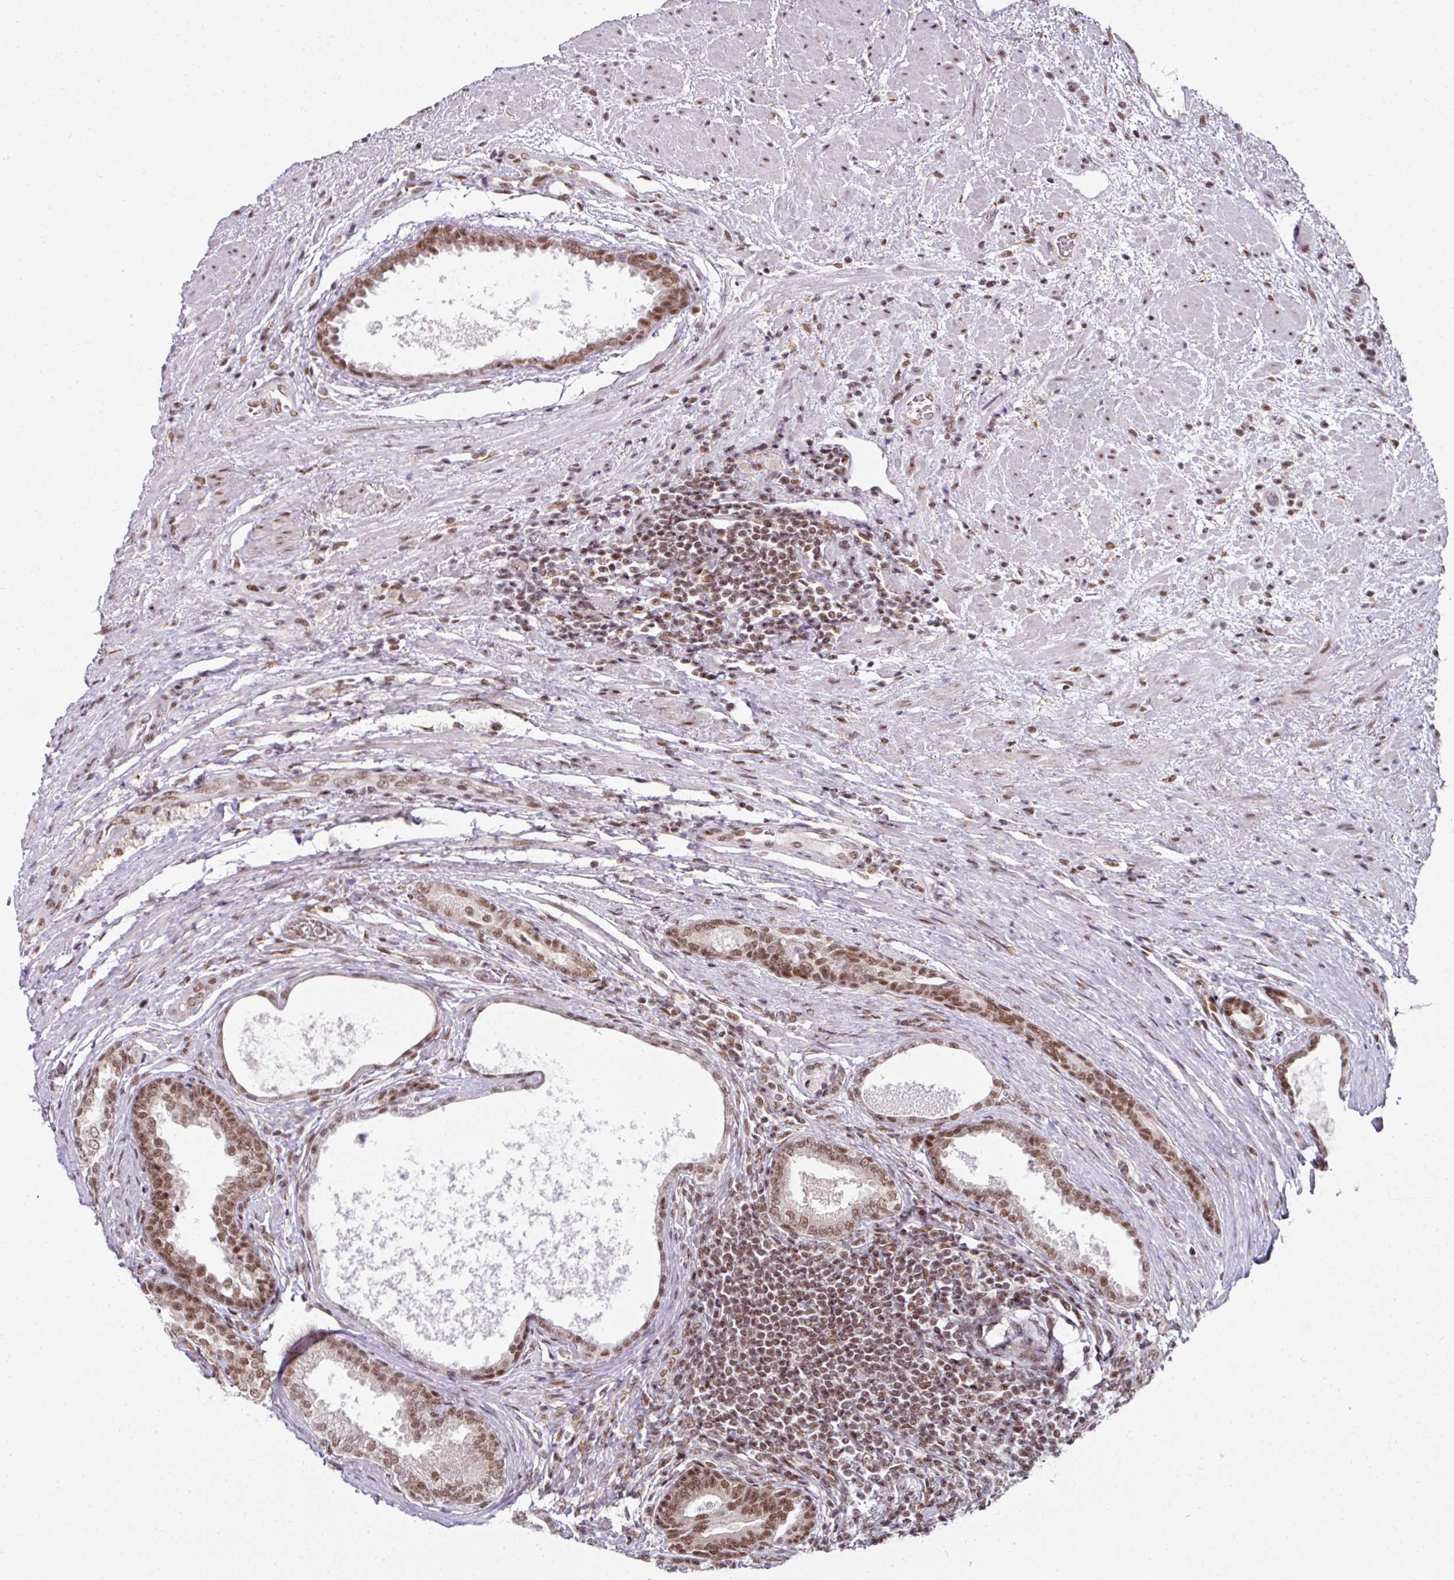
{"staining": {"intensity": "moderate", "quantity": ">75%", "location": "nuclear"}, "tissue": "prostate cancer", "cell_type": "Tumor cells", "image_type": "cancer", "snomed": [{"axis": "morphology", "description": "Adenocarcinoma, High grade"}, {"axis": "topography", "description": "Prostate"}], "caption": "Immunohistochemical staining of adenocarcinoma (high-grade) (prostate) demonstrates medium levels of moderate nuclear positivity in approximately >75% of tumor cells.", "gene": "NFYA", "patient": {"sex": "male", "age": 70}}